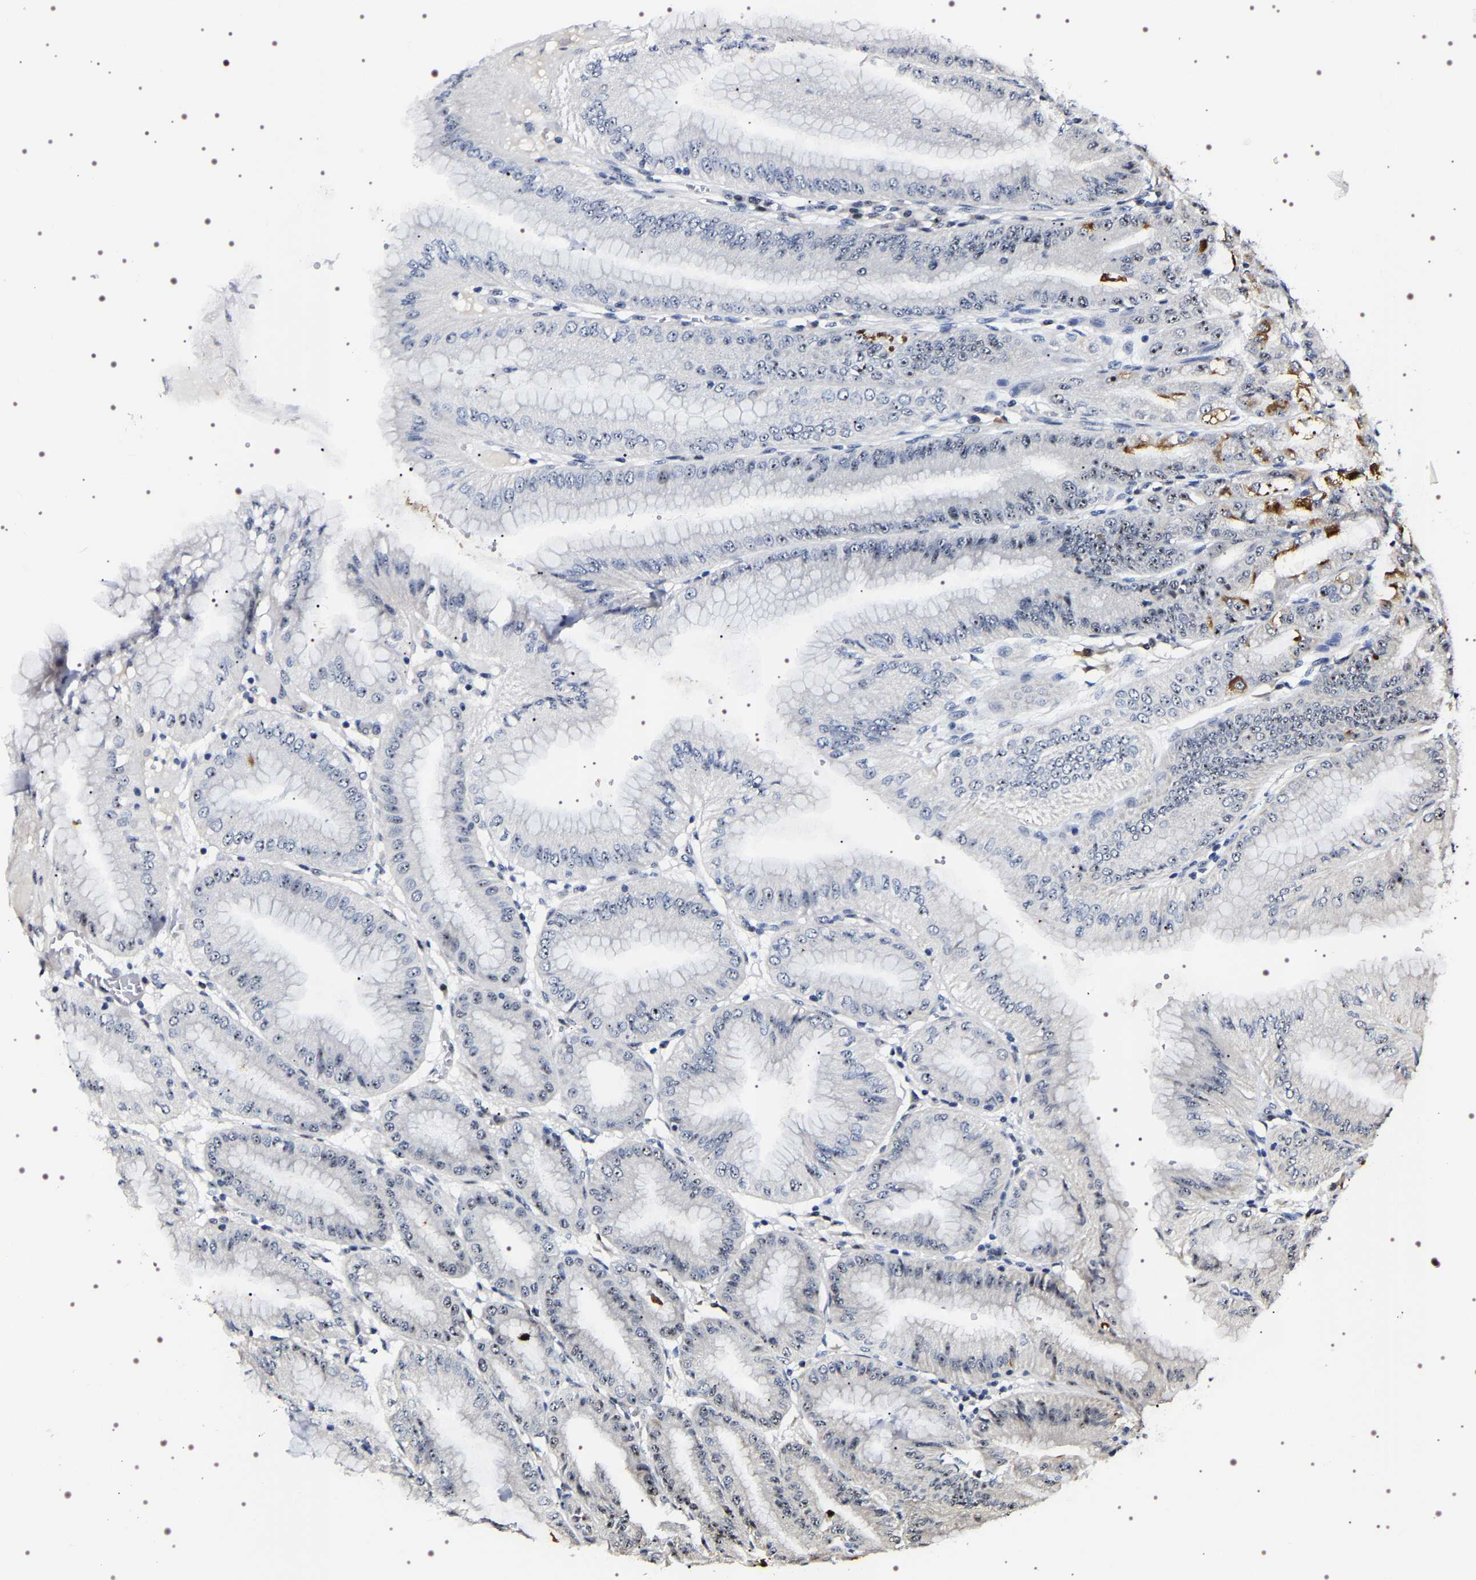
{"staining": {"intensity": "moderate", "quantity": "<25%", "location": "nuclear"}, "tissue": "stomach", "cell_type": "Glandular cells", "image_type": "normal", "snomed": [{"axis": "morphology", "description": "Normal tissue, NOS"}, {"axis": "topography", "description": "Stomach, lower"}], "caption": "A brown stain highlights moderate nuclear expression of a protein in glandular cells of benign human stomach. (Stains: DAB (3,3'-diaminobenzidine) in brown, nuclei in blue, Microscopy: brightfield microscopy at high magnification).", "gene": "GNL3", "patient": {"sex": "male", "age": 71}}